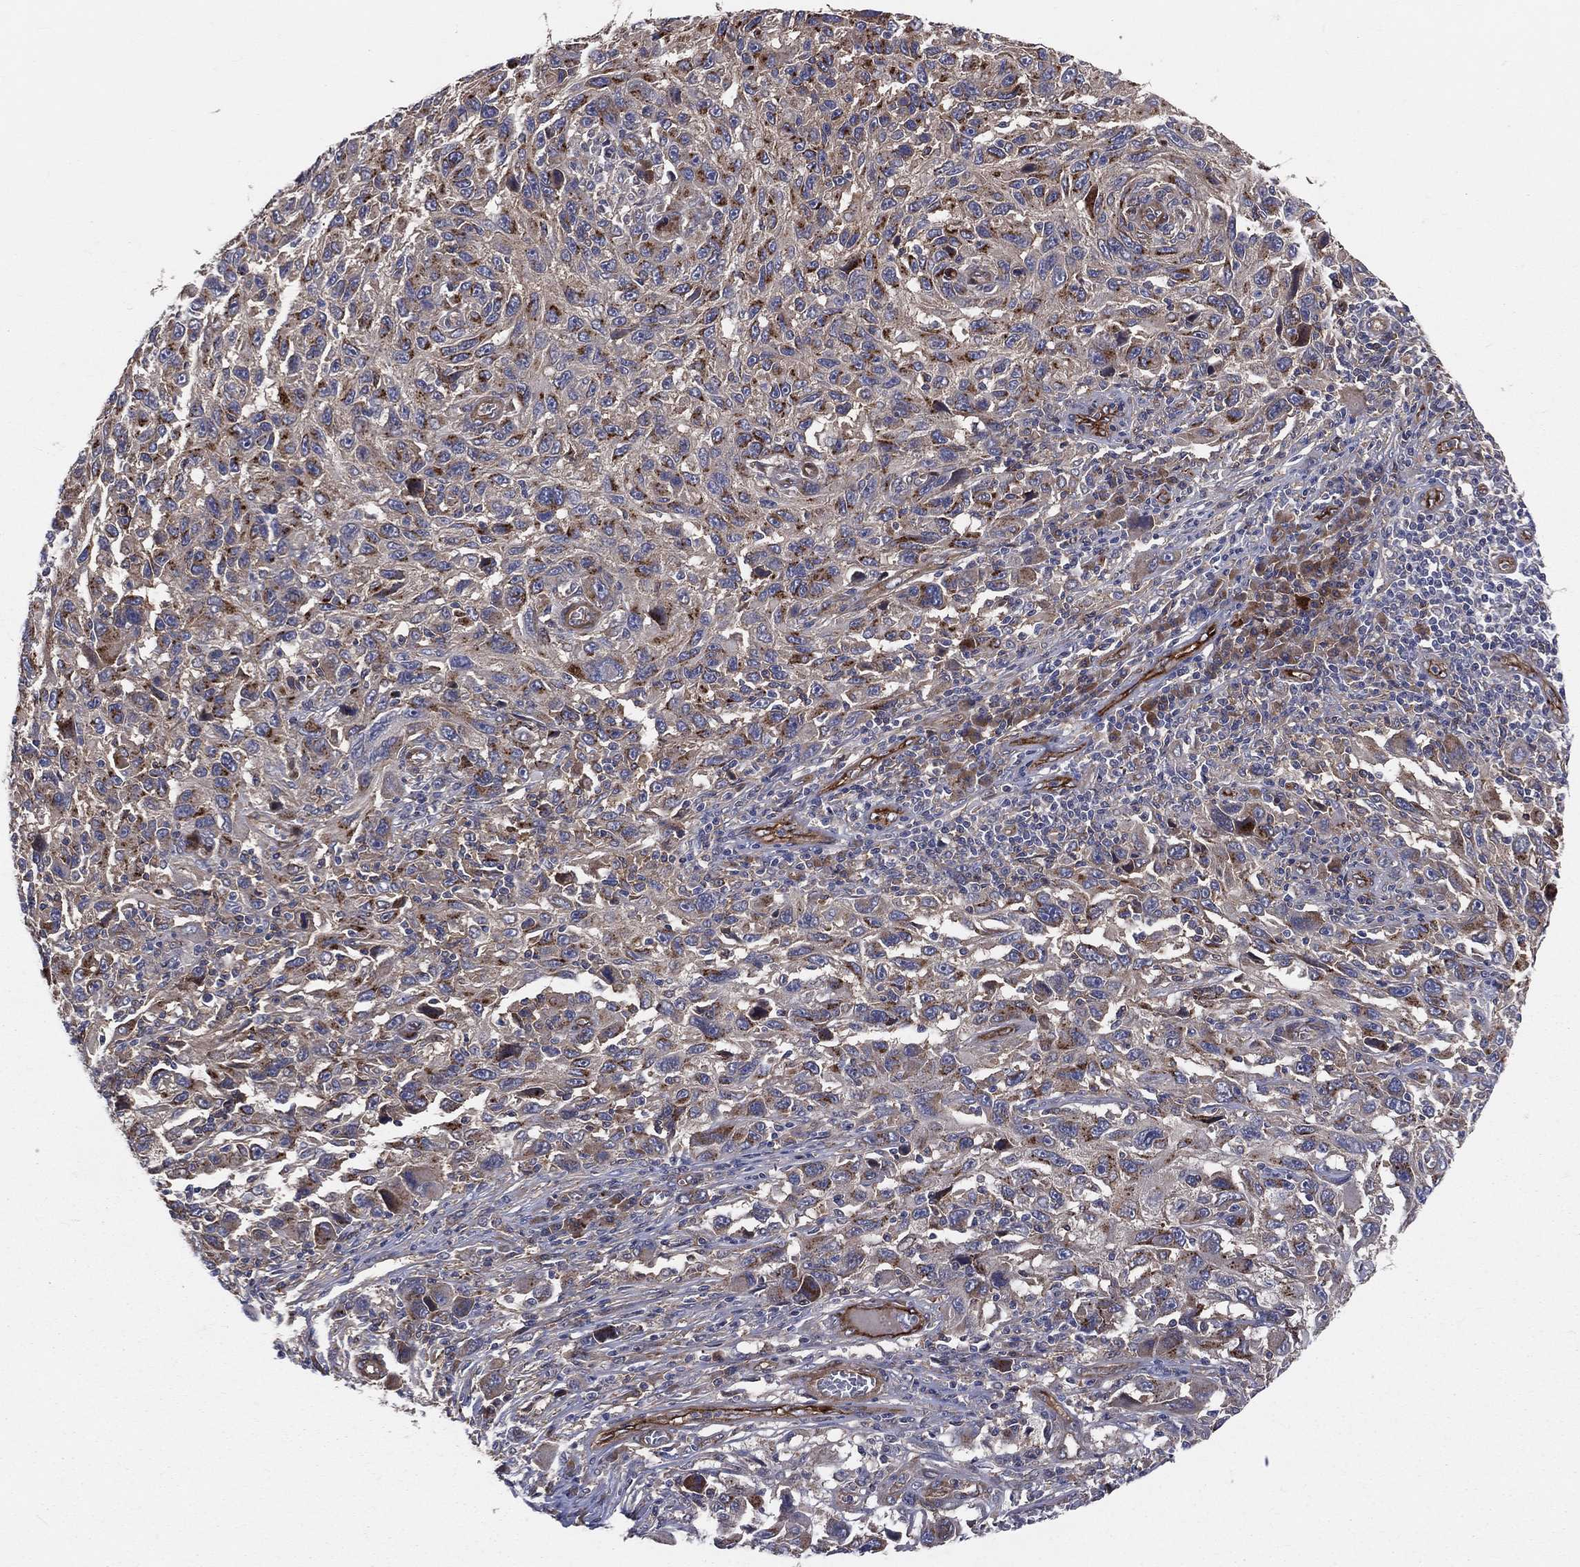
{"staining": {"intensity": "strong", "quantity": "25%-75%", "location": "cytoplasmic/membranous"}, "tissue": "melanoma", "cell_type": "Tumor cells", "image_type": "cancer", "snomed": [{"axis": "morphology", "description": "Malignant melanoma, NOS"}, {"axis": "topography", "description": "Skin"}], "caption": "Tumor cells display strong cytoplasmic/membranous expression in approximately 25%-75% of cells in malignant melanoma.", "gene": "ENTPD1", "patient": {"sex": "male", "age": 53}}